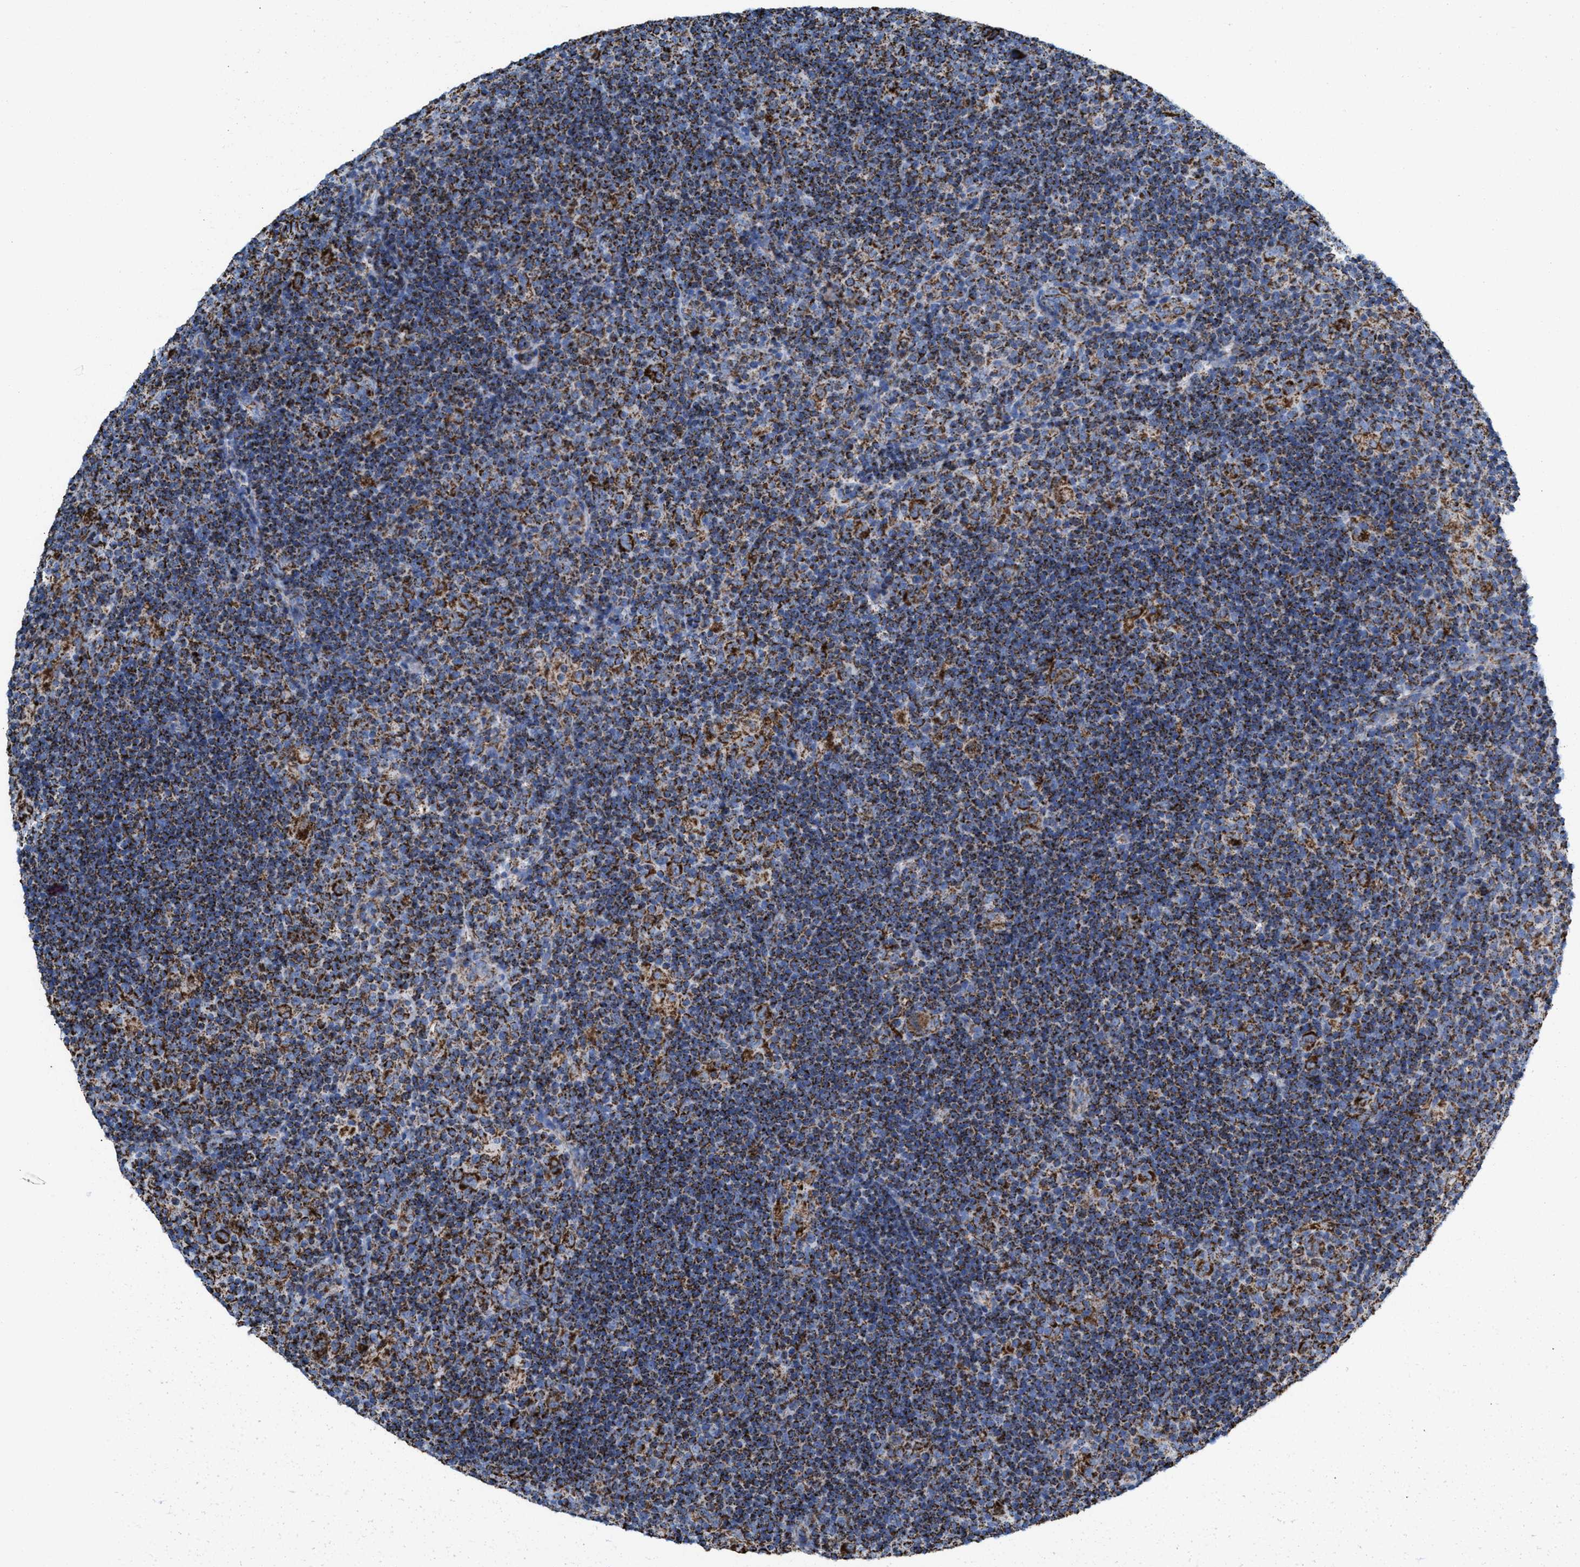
{"staining": {"intensity": "moderate", "quantity": ">75%", "location": "cytoplasmic/membranous"}, "tissue": "lymphoma", "cell_type": "Tumor cells", "image_type": "cancer", "snomed": [{"axis": "morphology", "description": "Hodgkin's disease, NOS"}, {"axis": "topography", "description": "Lymph node"}], "caption": "Lymphoma was stained to show a protein in brown. There is medium levels of moderate cytoplasmic/membranous positivity in about >75% of tumor cells.", "gene": "ECHS1", "patient": {"sex": "female", "age": 57}}